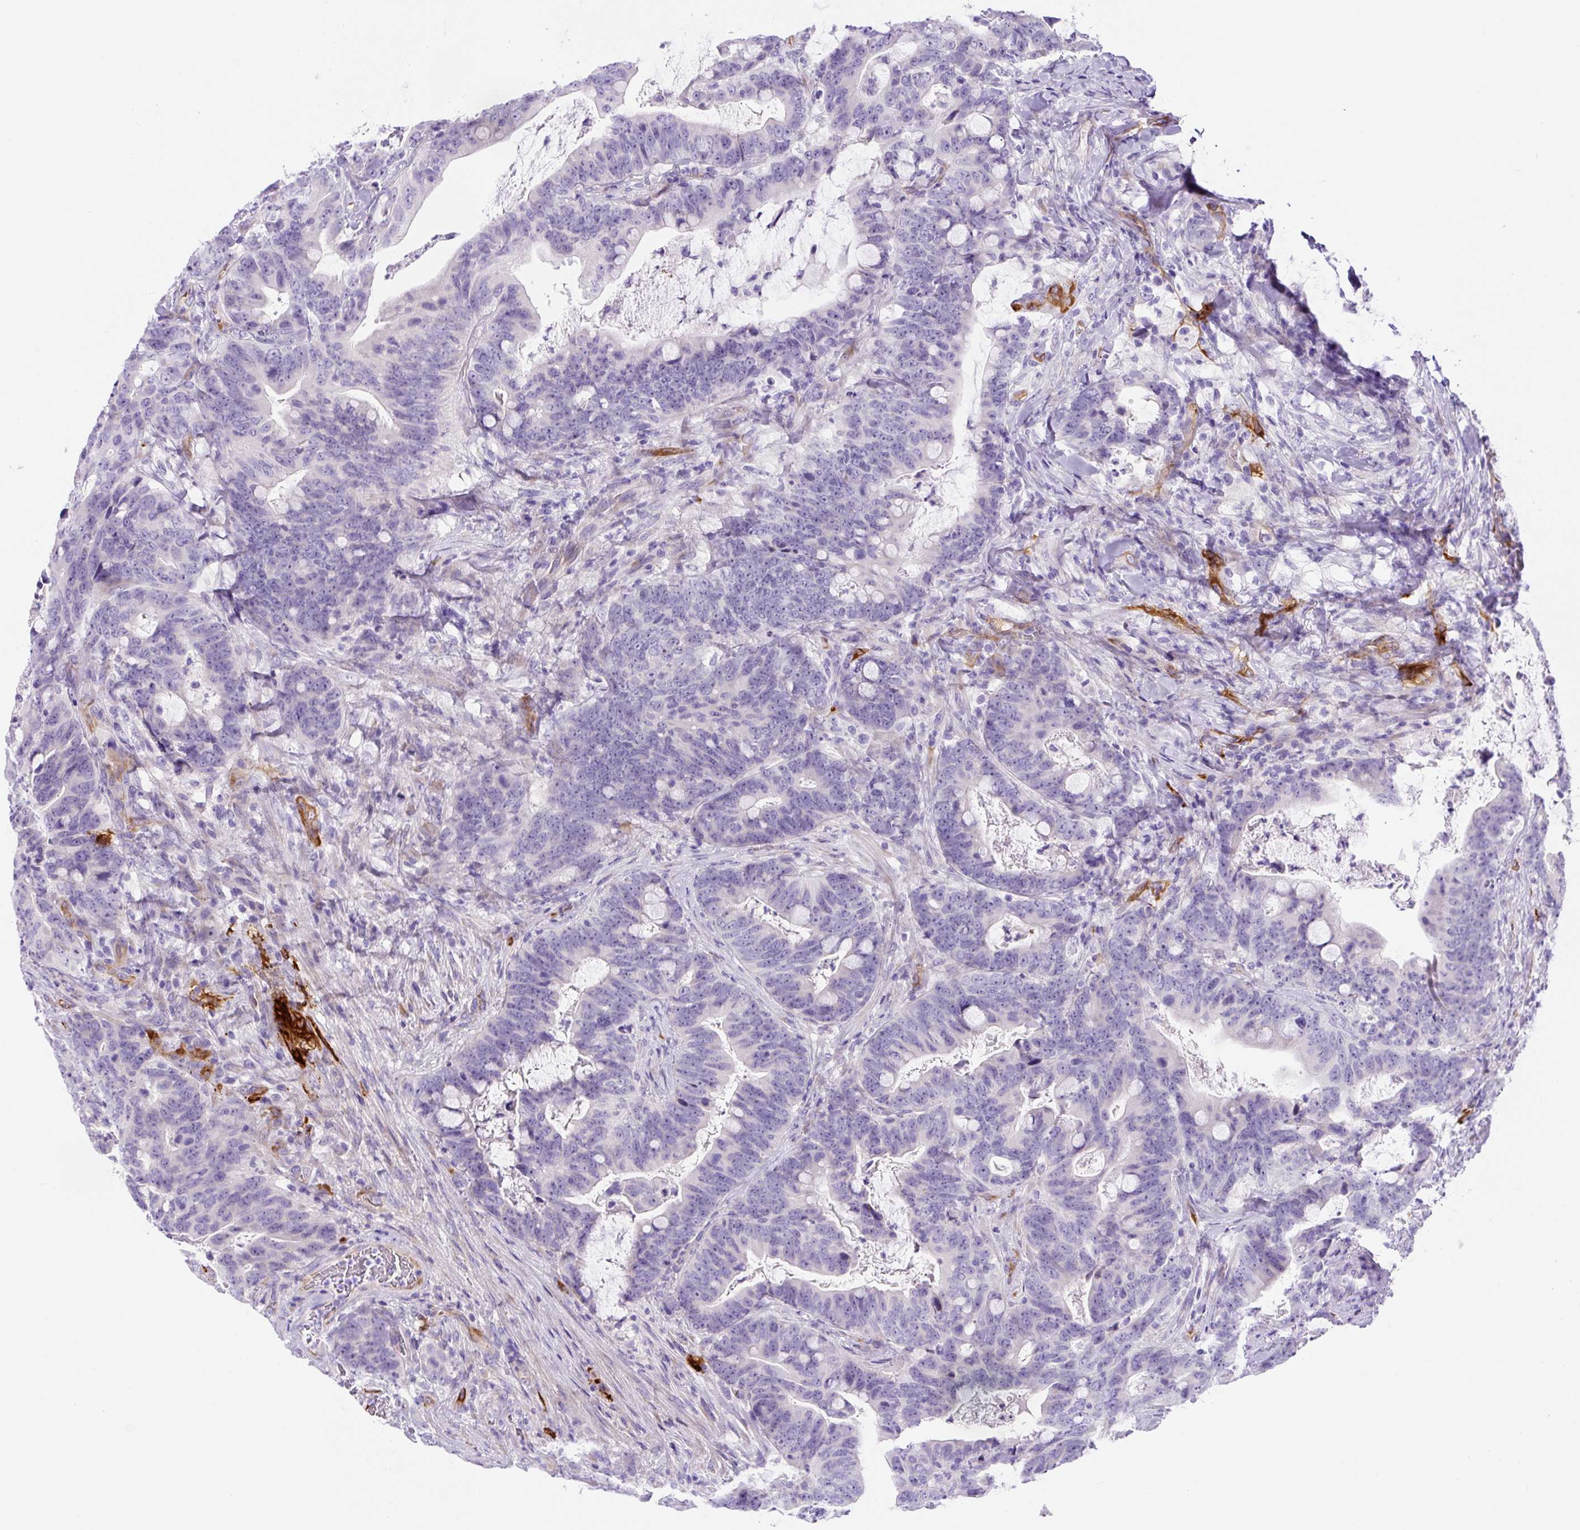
{"staining": {"intensity": "negative", "quantity": "none", "location": "none"}, "tissue": "colorectal cancer", "cell_type": "Tumor cells", "image_type": "cancer", "snomed": [{"axis": "morphology", "description": "Adenocarcinoma, NOS"}, {"axis": "topography", "description": "Colon"}], "caption": "Histopathology image shows no significant protein expression in tumor cells of colorectal cancer (adenocarcinoma). The staining was performed using DAB (3,3'-diaminobenzidine) to visualize the protein expression in brown, while the nuclei were stained in blue with hematoxylin (Magnification: 20x).", "gene": "ASB4", "patient": {"sex": "female", "age": 82}}